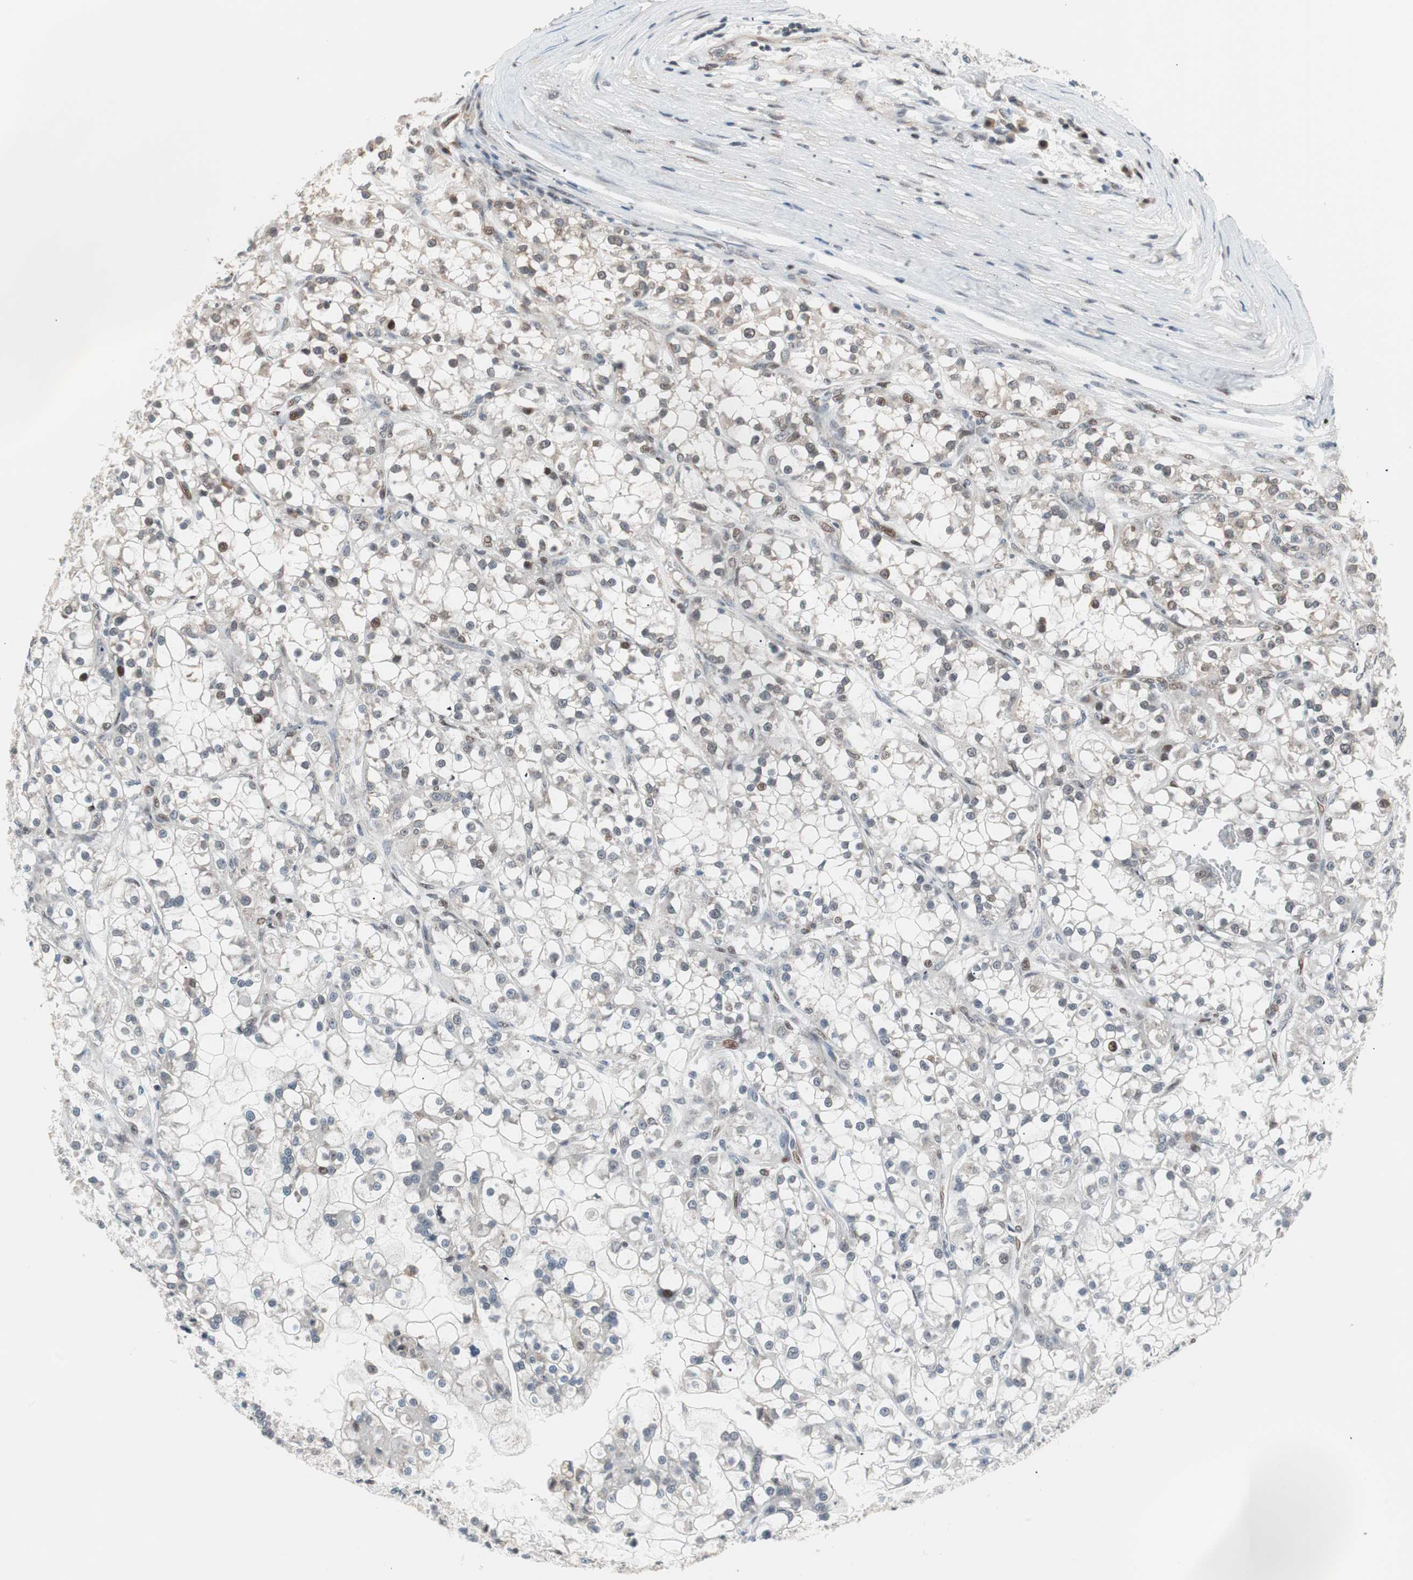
{"staining": {"intensity": "negative", "quantity": "none", "location": "none"}, "tissue": "renal cancer", "cell_type": "Tumor cells", "image_type": "cancer", "snomed": [{"axis": "morphology", "description": "Adenocarcinoma, NOS"}, {"axis": "topography", "description": "Kidney"}], "caption": "Tumor cells are negative for protein expression in human renal cancer (adenocarcinoma).", "gene": "POLH", "patient": {"sex": "female", "age": 52}}